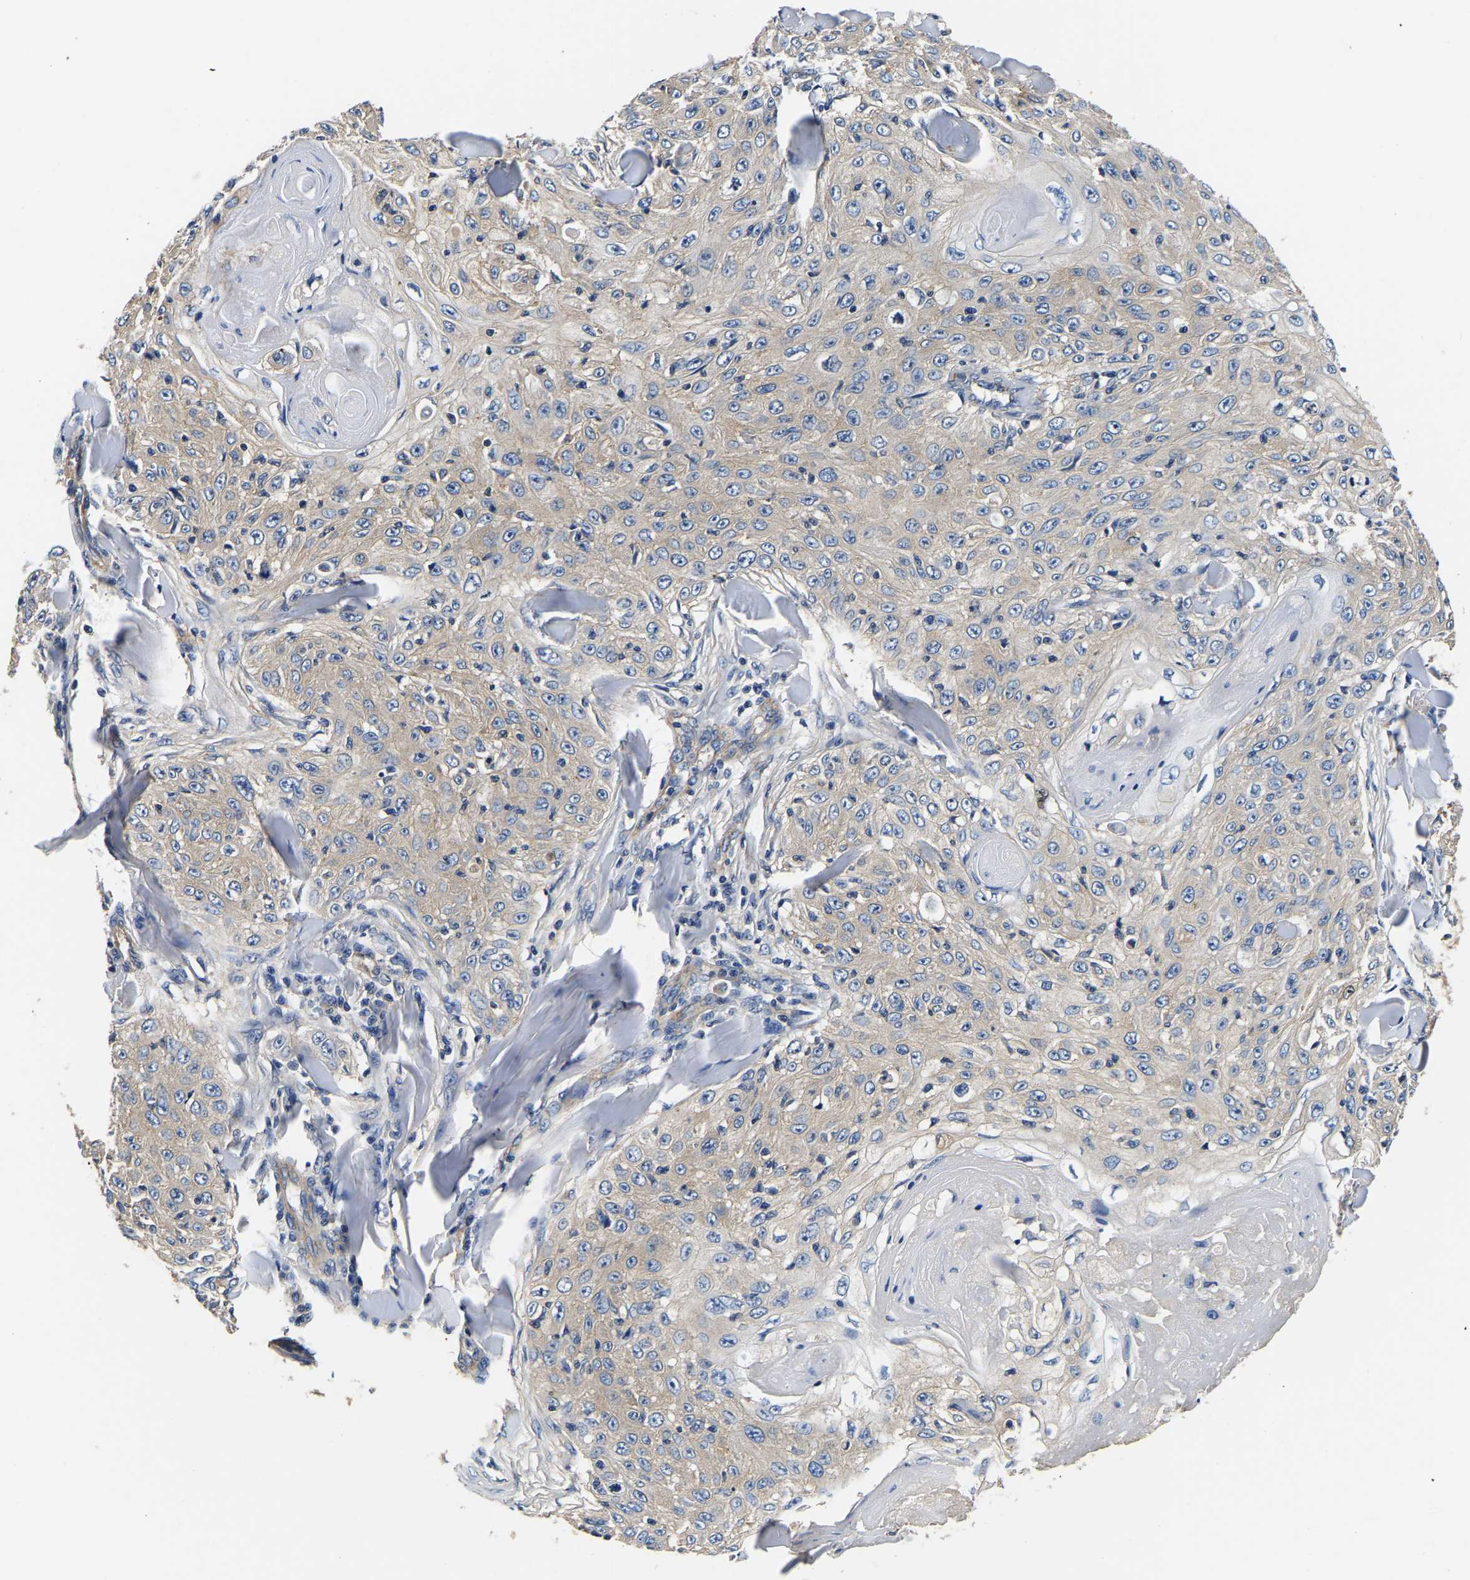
{"staining": {"intensity": "weak", "quantity": "<25%", "location": "cytoplasmic/membranous"}, "tissue": "skin cancer", "cell_type": "Tumor cells", "image_type": "cancer", "snomed": [{"axis": "morphology", "description": "Squamous cell carcinoma, NOS"}, {"axis": "topography", "description": "Skin"}], "caption": "Immunohistochemistry (IHC) photomicrograph of neoplastic tissue: skin squamous cell carcinoma stained with DAB shows no significant protein staining in tumor cells.", "gene": "SH3GLB1", "patient": {"sex": "male", "age": 86}}